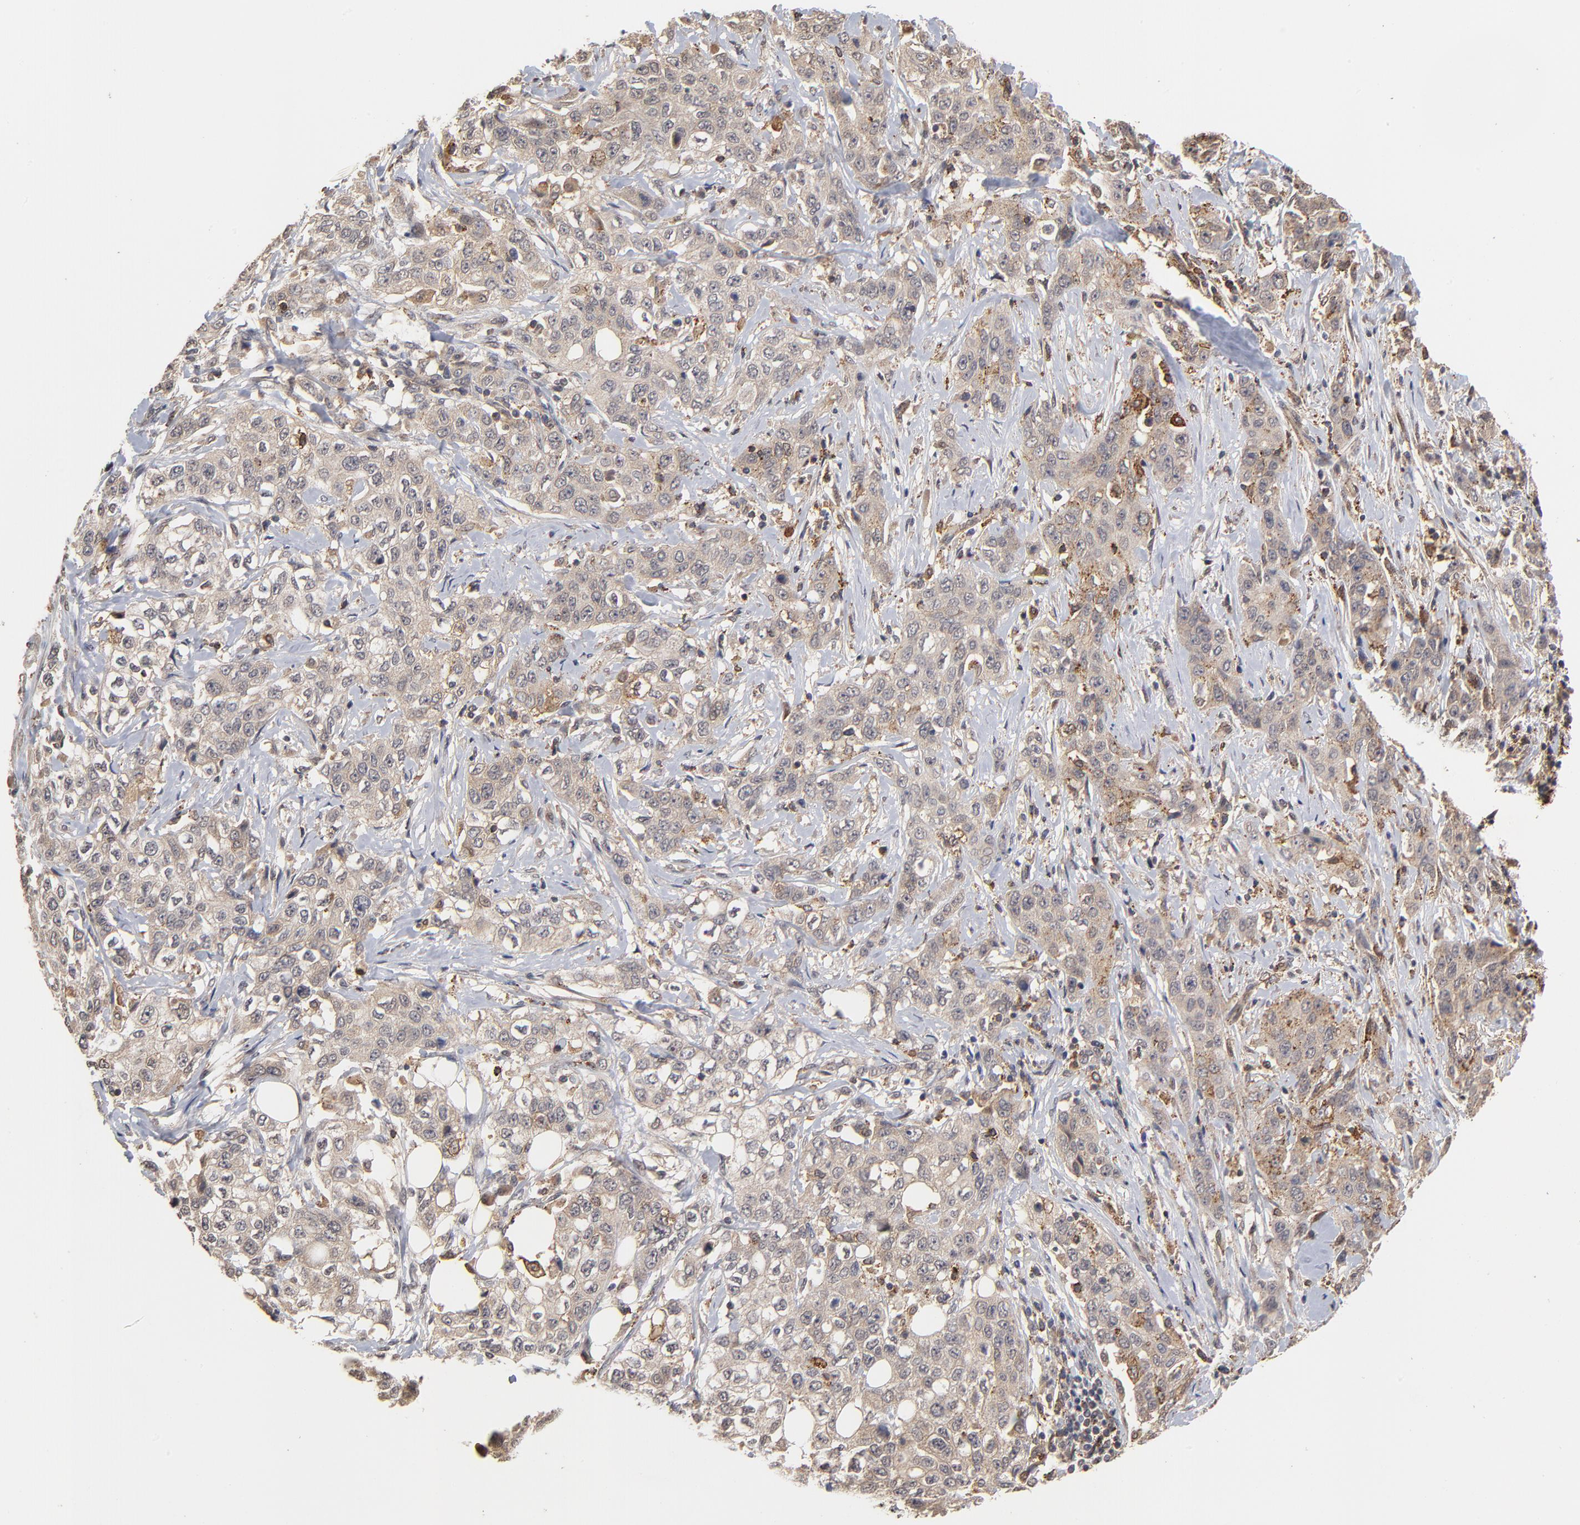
{"staining": {"intensity": "weak", "quantity": "25%-75%", "location": "cytoplasmic/membranous"}, "tissue": "stomach cancer", "cell_type": "Tumor cells", "image_type": "cancer", "snomed": [{"axis": "morphology", "description": "Adenocarcinoma, NOS"}, {"axis": "topography", "description": "Stomach"}], "caption": "This is a histology image of immunohistochemistry (IHC) staining of stomach adenocarcinoma, which shows weak positivity in the cytoplasmic/membranous of tumor cells.", "gene": "ASB8", "patient": {"sex": "male", "age": 48}}